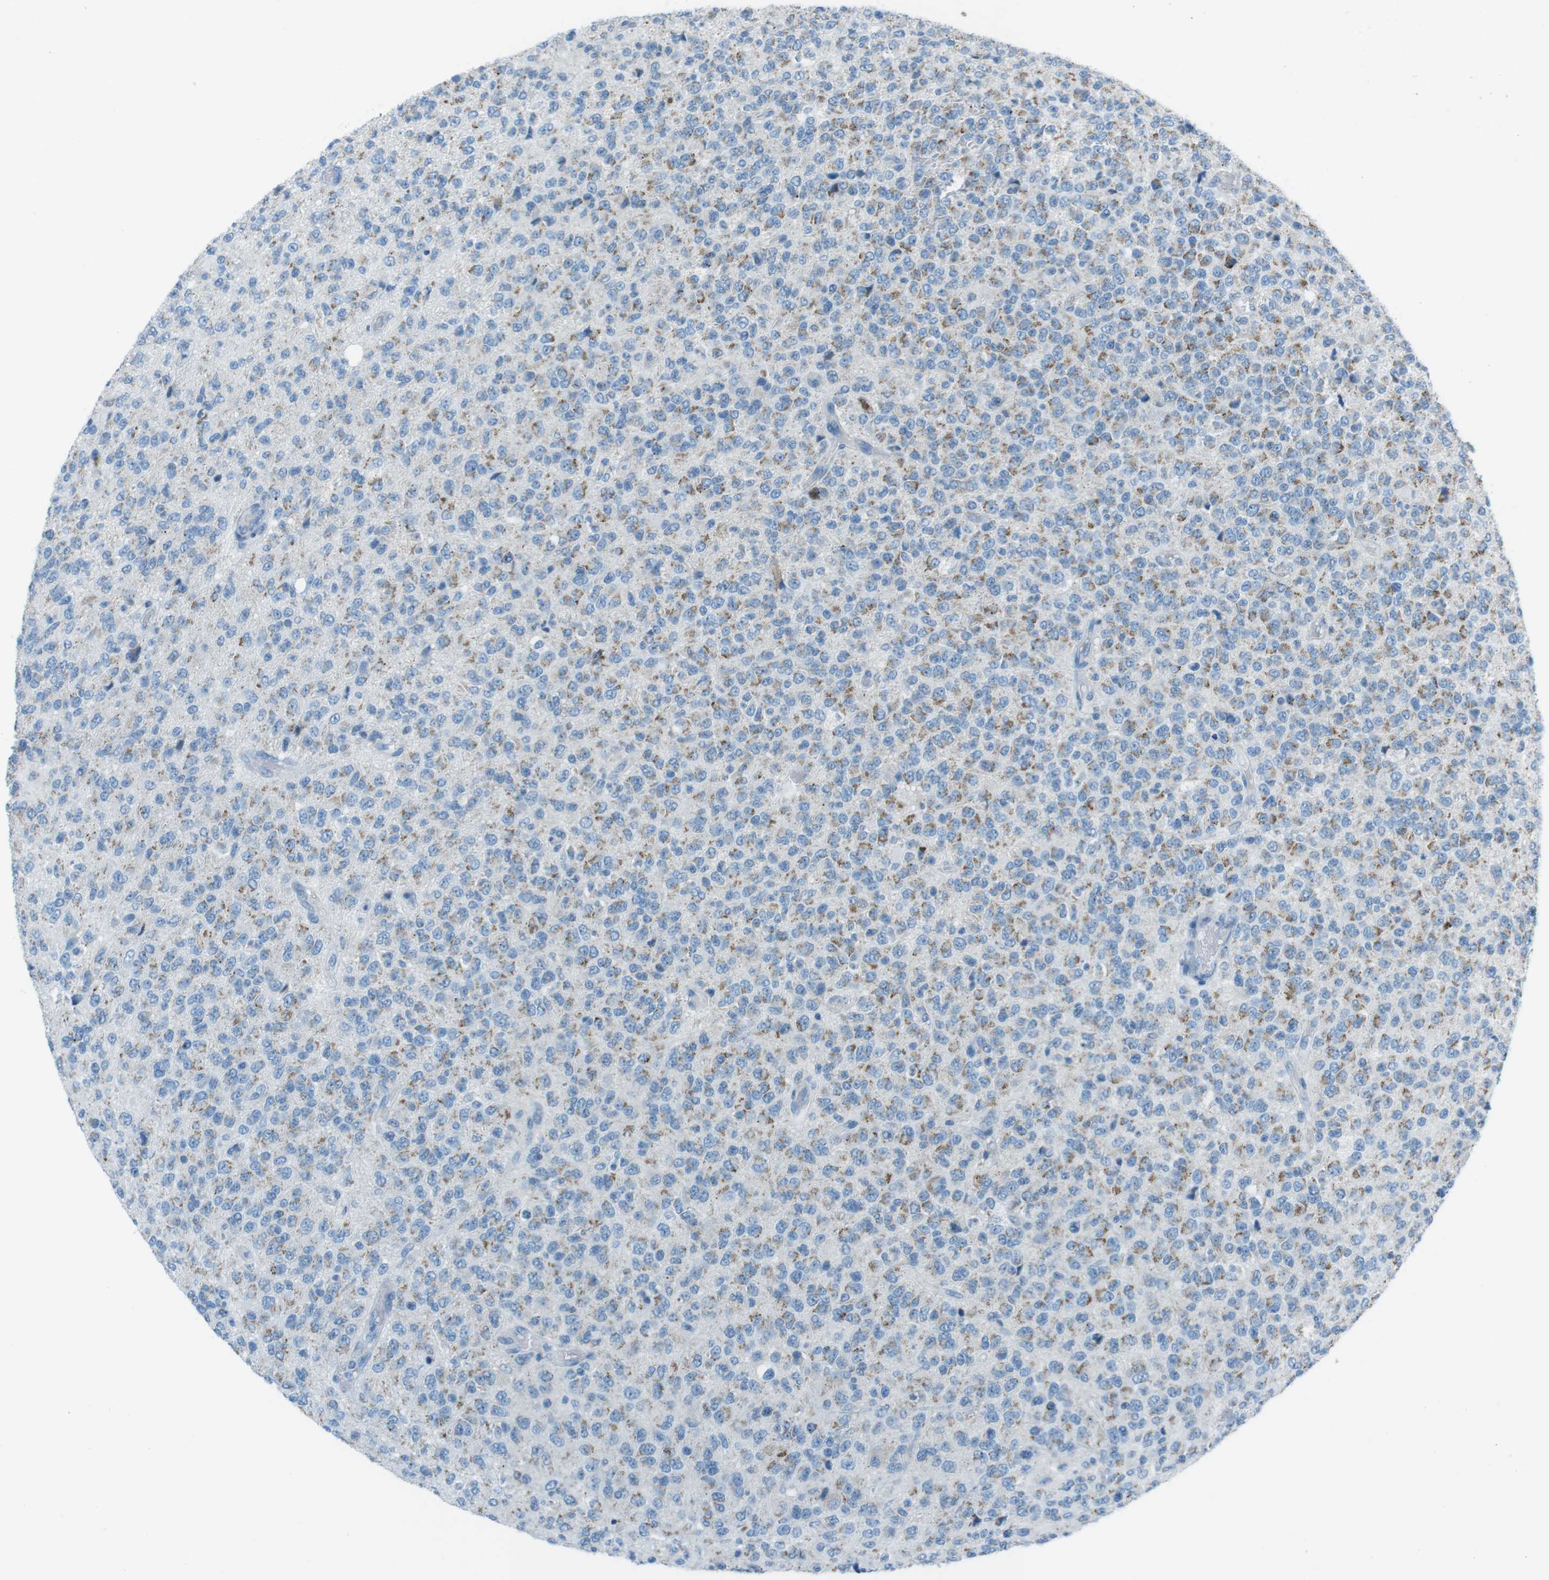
{"staining": {"intensity": "moderate", "quantity": "25%-75%", "location": "cytoplasmic/membranous"}, "tissue": "glioma", "cell_type": "Tumor cells", "image_type": "cancer", "snomed": [{"axis": "morphology", "description": "Glioma, malignant, High grade"}, {"axis": "topography", "description": "pancreas cauda"}], "caption": "There is medium levels of moderate cytoplasmic/membranous staining in tumor cells of malignant glioma (high-grade), as demonstrated by immunohistochemical staining (brown color).", "gene": "DNAJA3", "patient": {"sex": "male", "age": 60}}